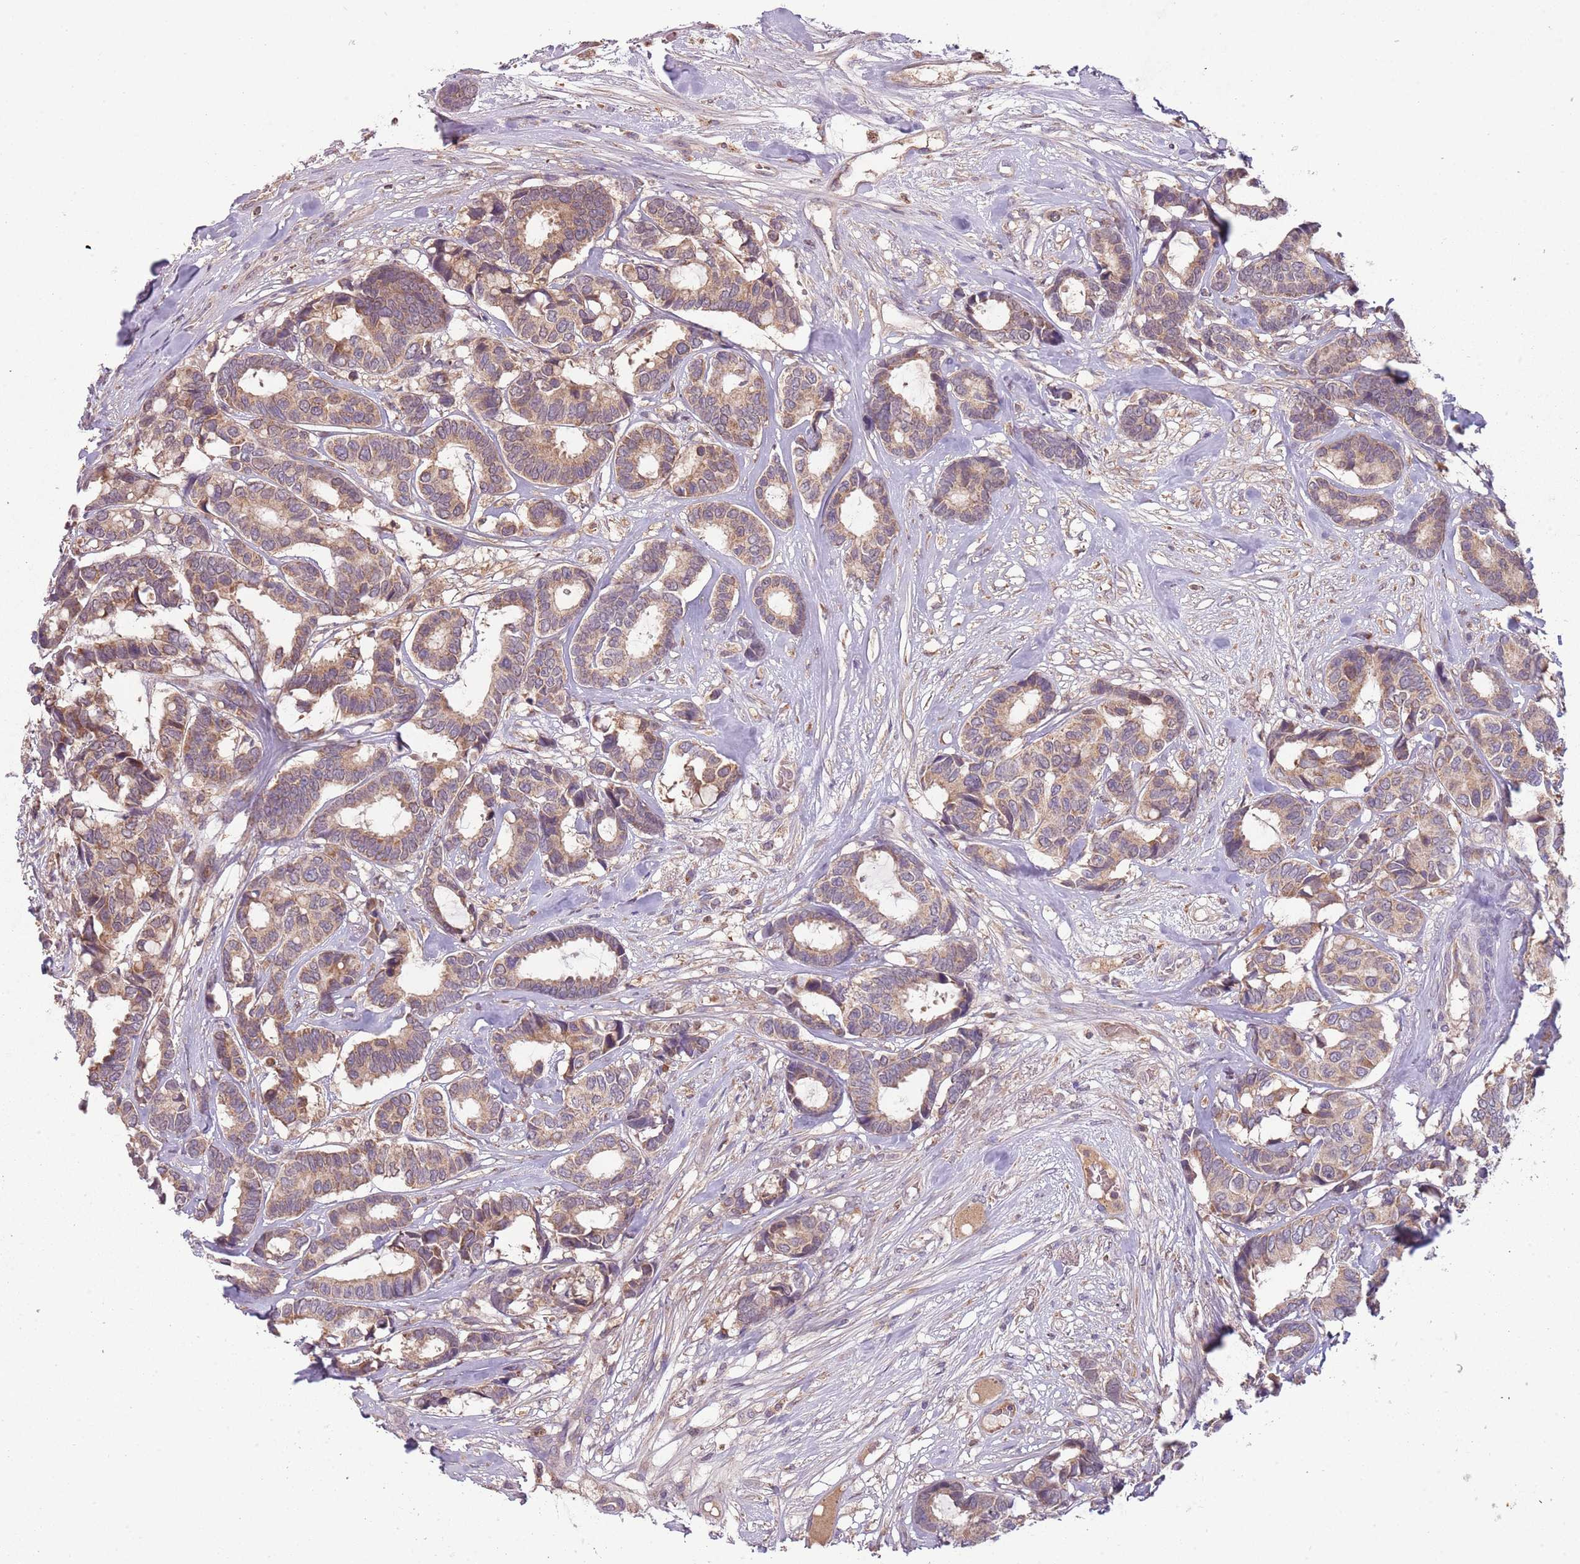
{"staining": {"intensity": "moderate", "quantity": ">75%", "location": "cytoplasmic/membranous"}, "tissue": "breast cancer", "cell_type": "Tumor cells", "image_type": "cancer", "snomed": [{"axis": "morphology", "description": "Duct carcinoma"}, {"axis": "topography", "description": "Breast"}], "caption": "Immunohistochemistry (IHC) photomicrograph of human breast invasive ductal carcinoma stained for a protein (brown), which shows medium levels of moderate cytoplasmic/membranous expression in approximately >75% of tumor cells.", "gene": "FECH", "patient": {"sex": "female", "age": 87}}